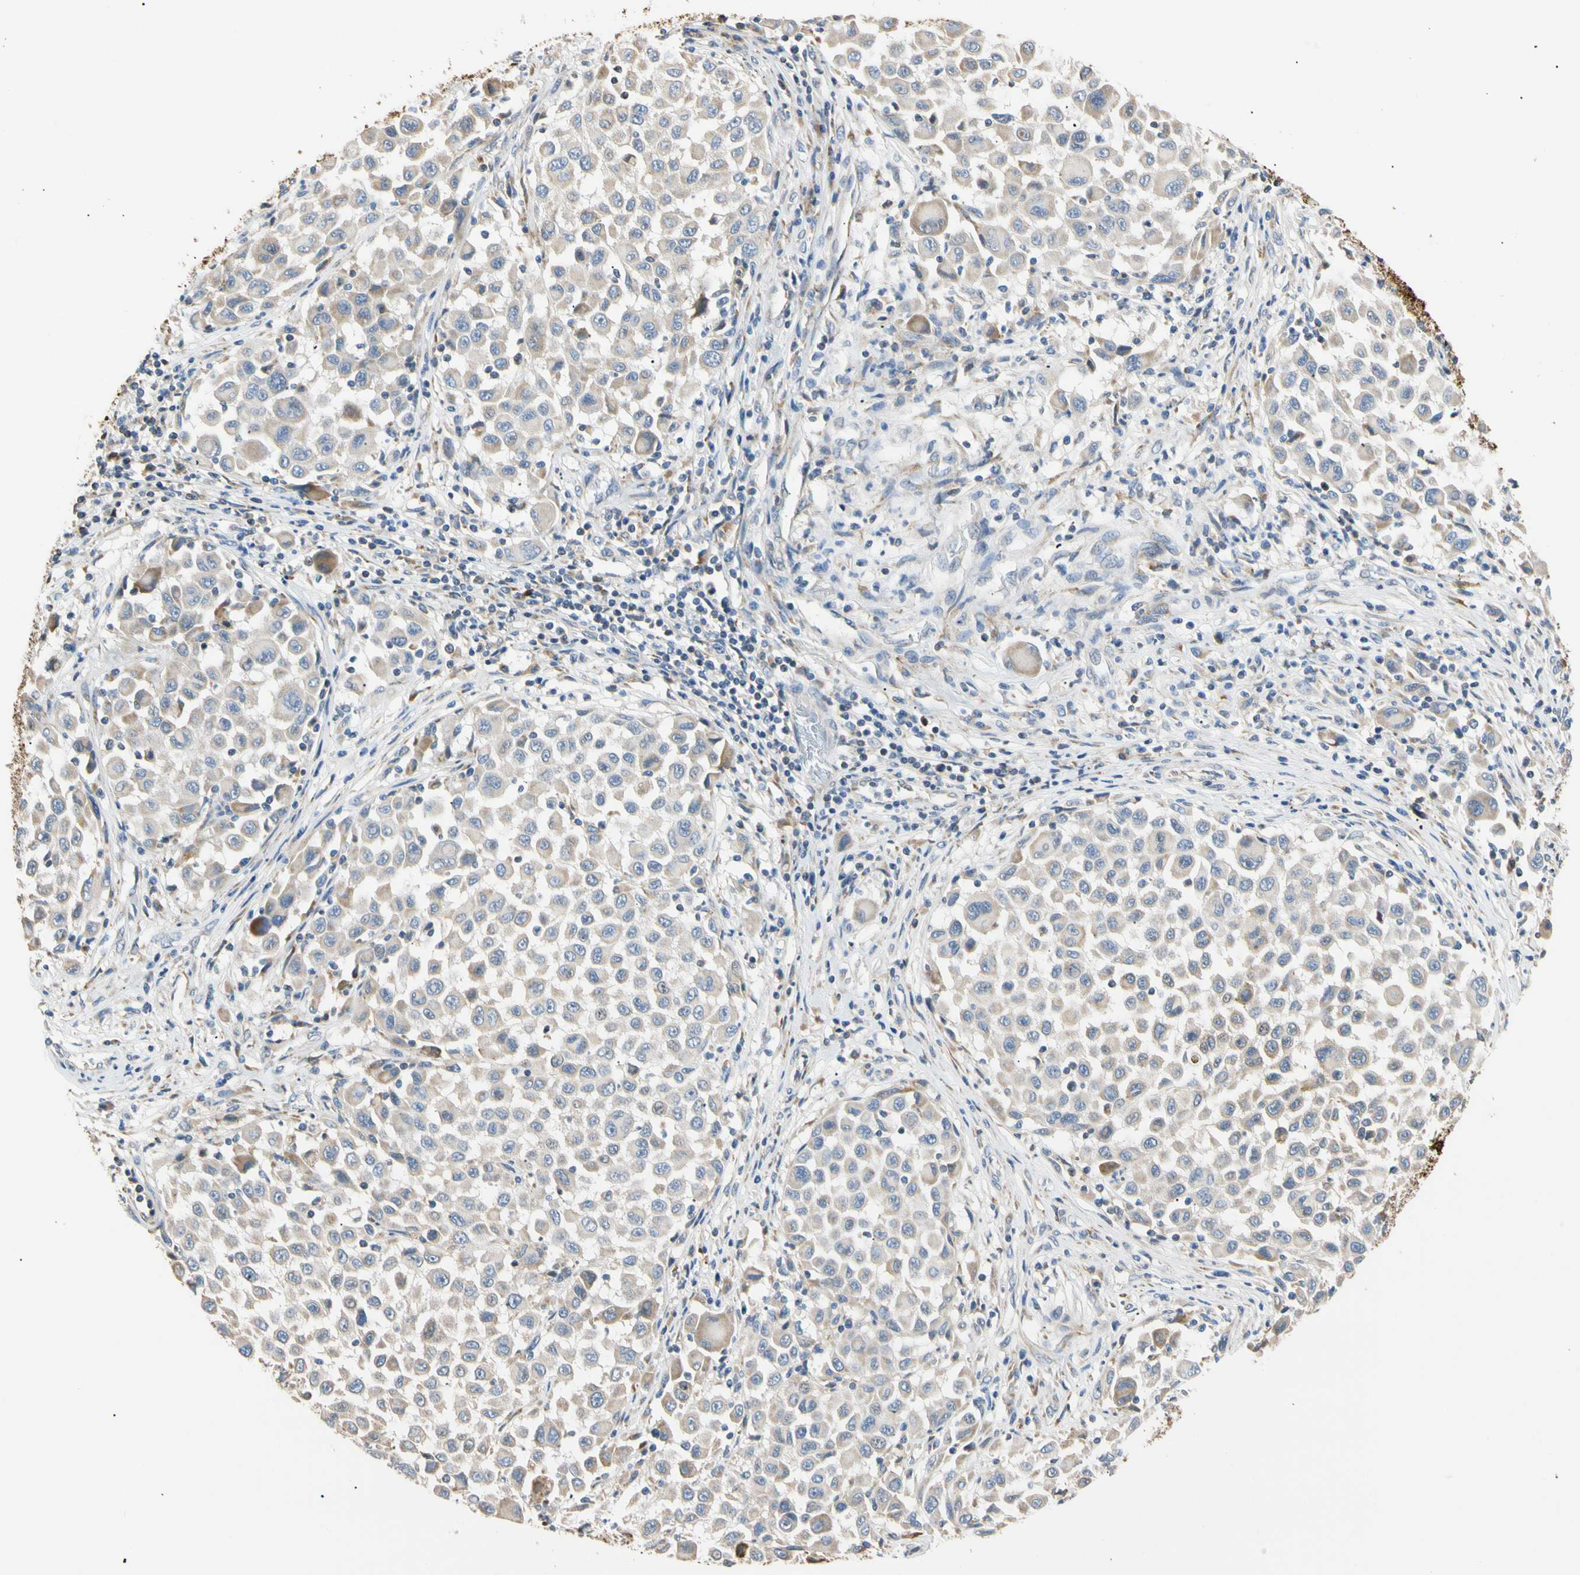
{"staining": {"intensity": "weak", "quantity": "<25%", "location": "cytoplasmic/membranous"}, "tissue": "melanoma", "cell_type": "Tumor cells", "image_type": "cancer", "snomed": [{"axis": "morphology", "description": "Malignant melanoma, Metastatic site"}, {"axis": "topography", "description": "Lymph node"}], "caption": "Tumor cells show no significant expression in malignant melanoma (metastatic site).", "gene": "PLGRKT", "patient": {"sex": "male", "age": 61}}